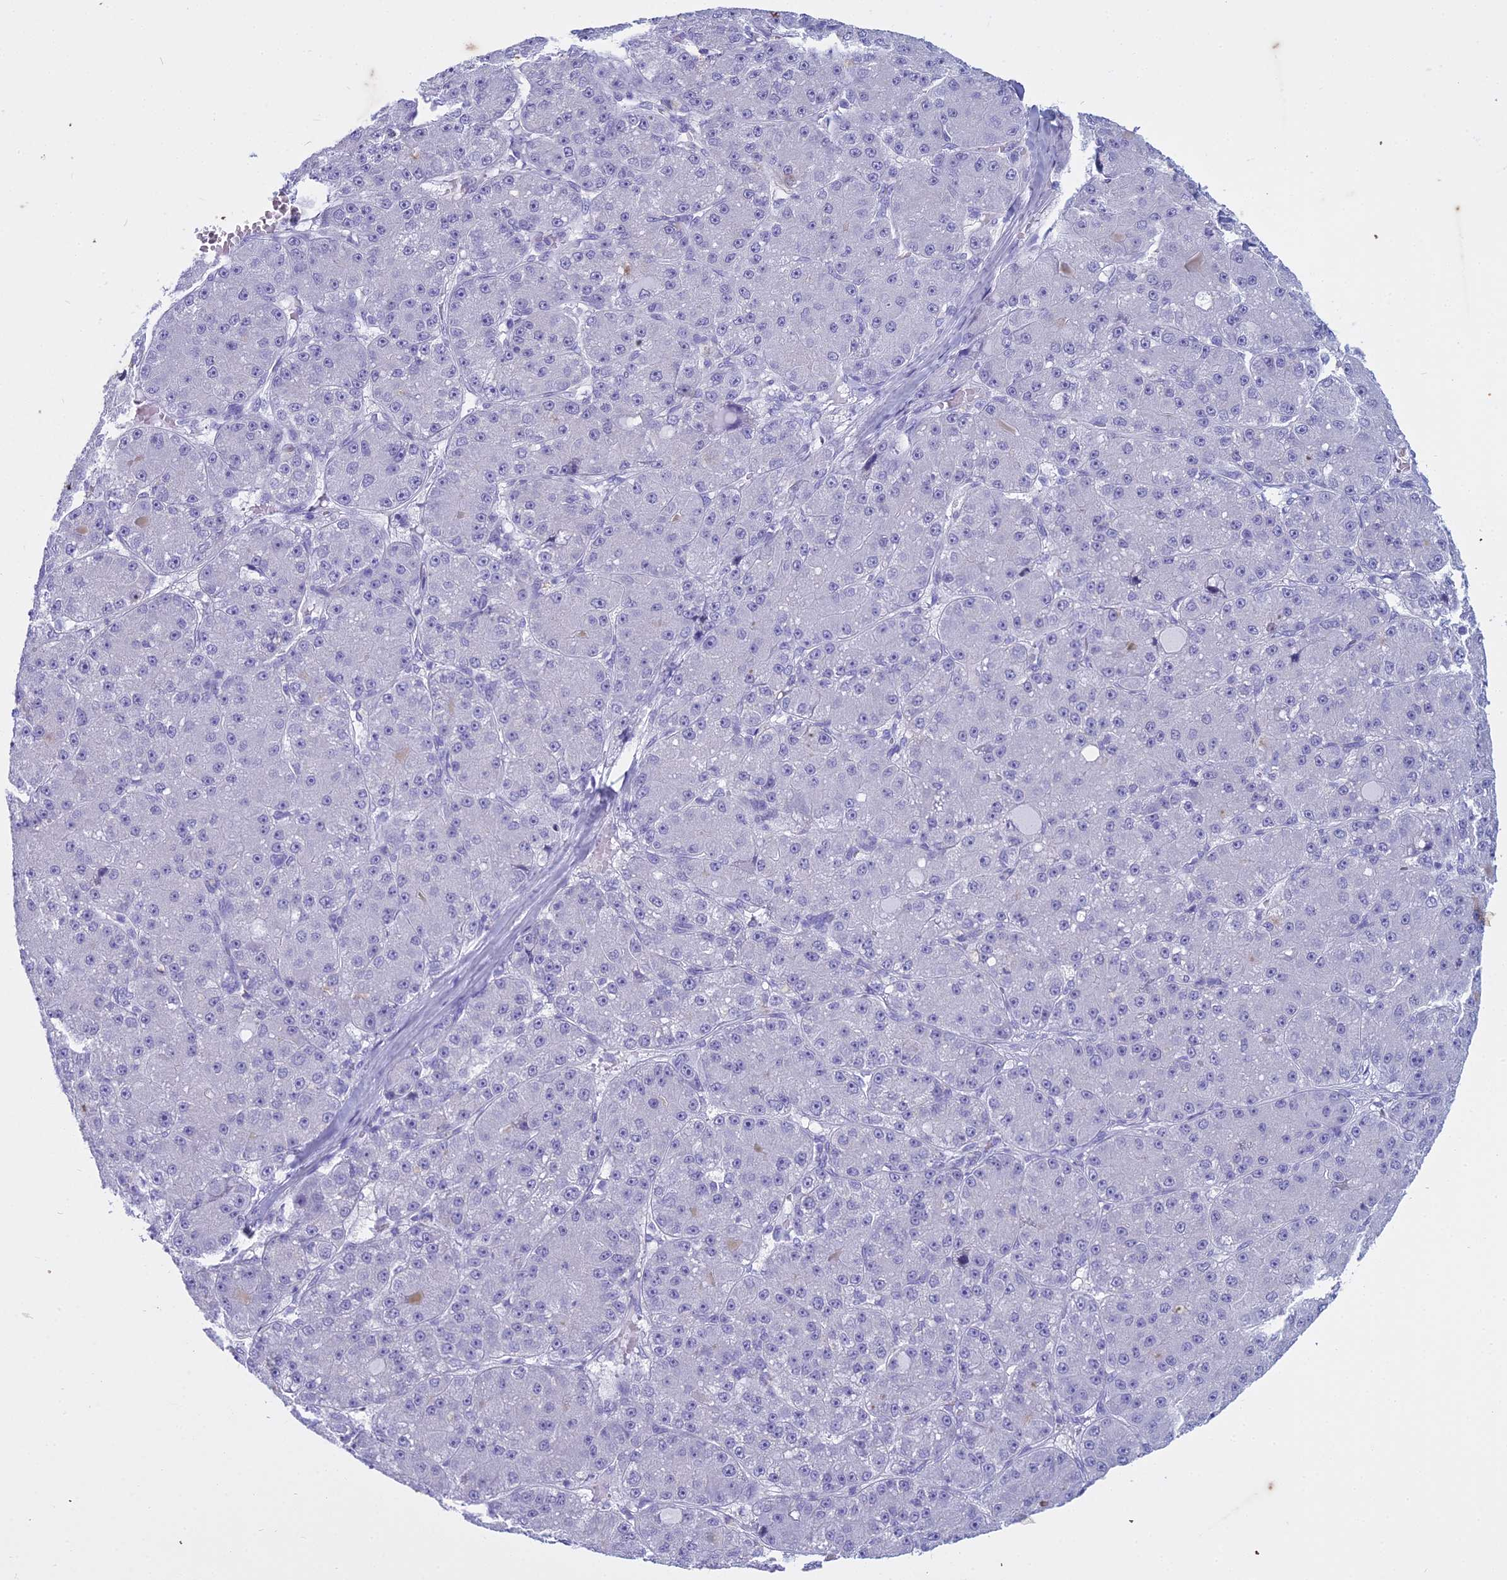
{"staining": {"intensity": "negative", "quantity": "none", "location": "none"}, "tissue": "liver cancer", "cell_type": "Tumor cells", "image_type": "cancer", "snomed": [{"axis": "morphology", "description": "Carcinoma, Hepatocellular, NOS"}, {"axis": "topography", "description": "Liver"}], "caption": "Liver hepatocellular carcinoma was stained to show a protein in brown. There is no significant expression in tumor cells. (Brightfield microscopy of DAB (3,3'-diaminobenzidine) immunohistochemistry at high magnification).", "gene": "HMGB4", "patient": {"sex": "male", "age": 67}}